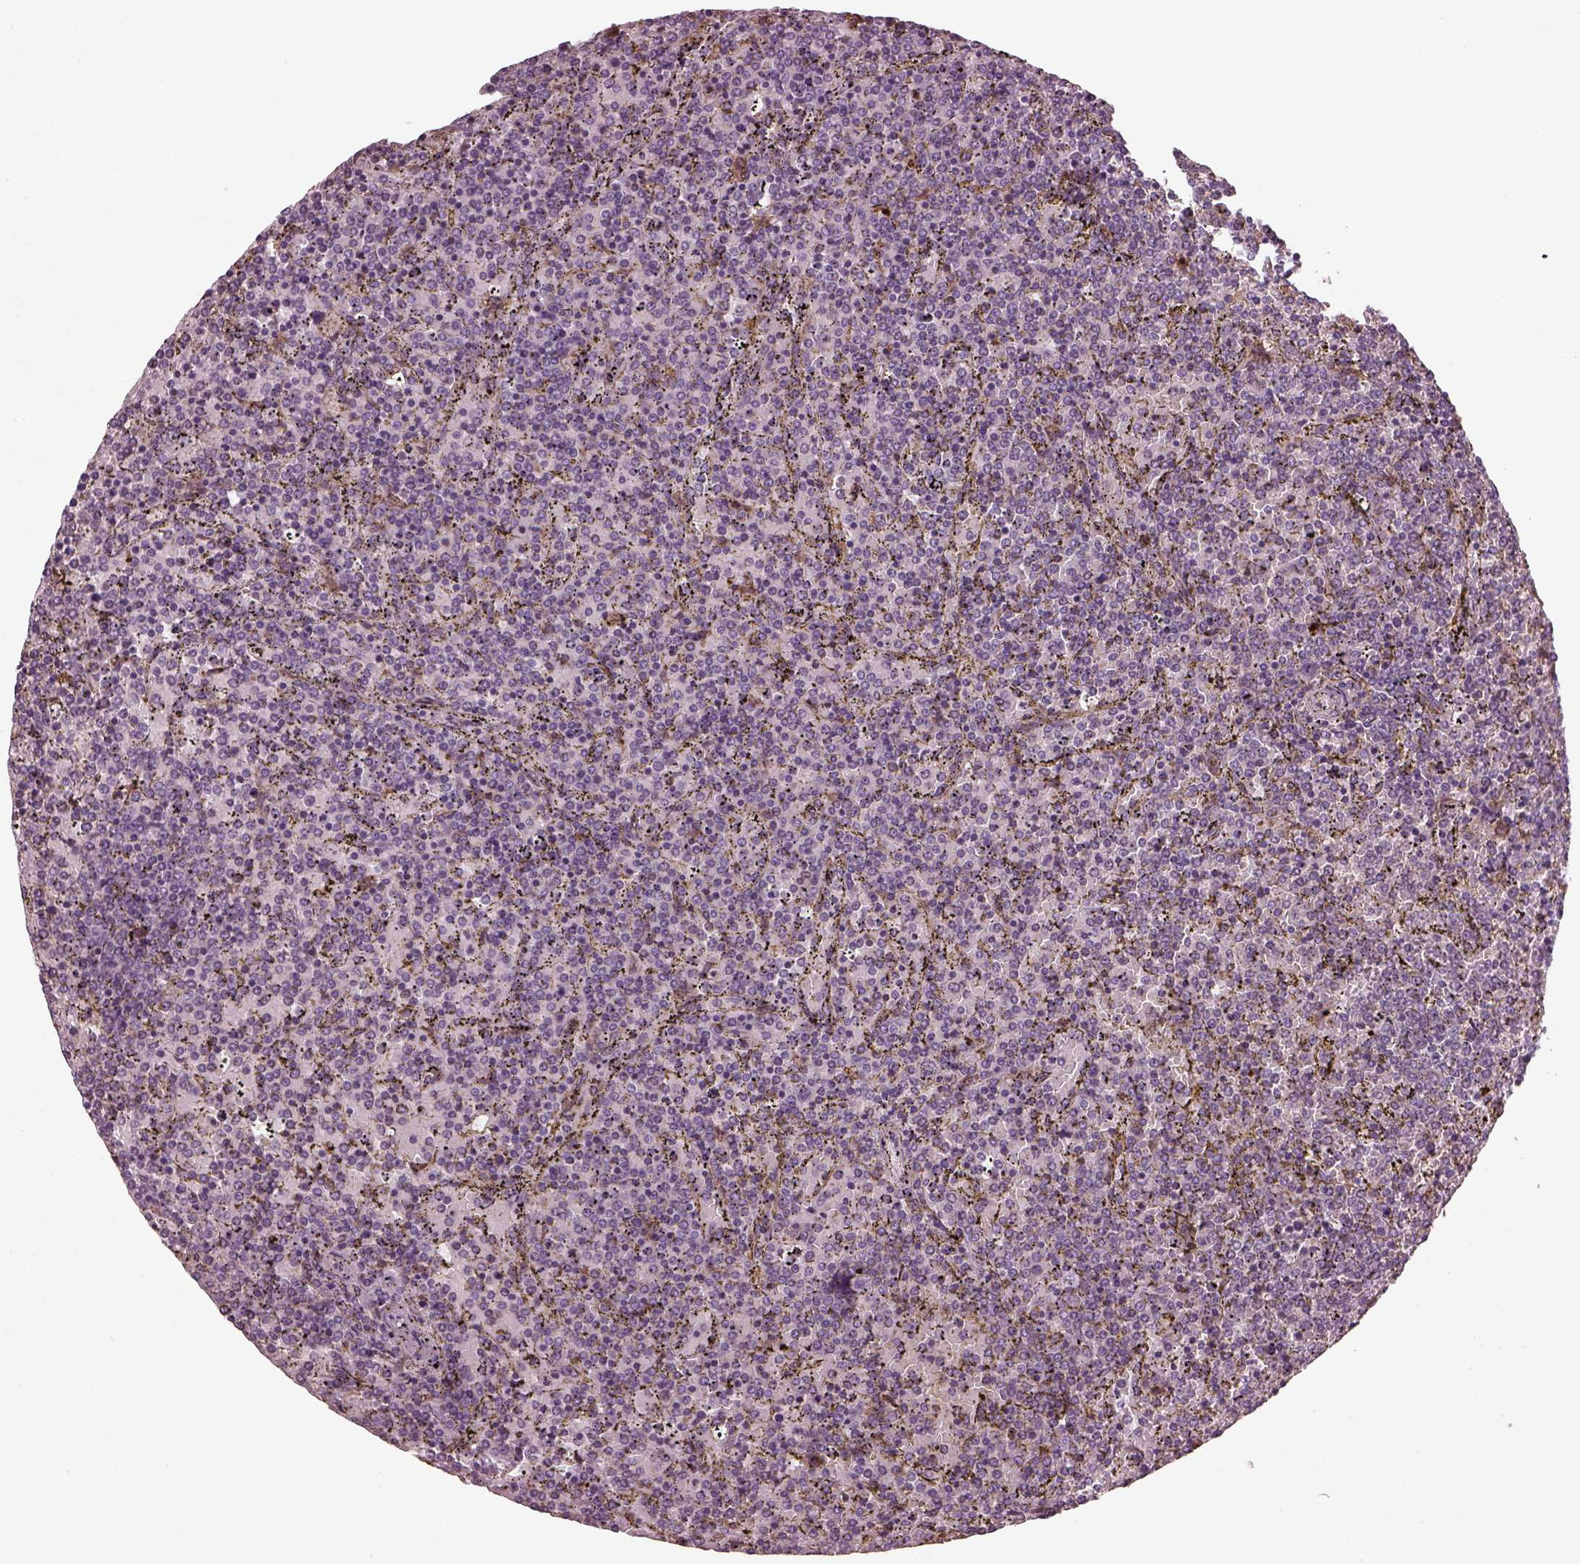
{"staining": {"intensity": "negative", "quantity": "none", "location": "none"}, "tissue": "lymphoma", "cell_type": "Tumor cells", "image_type": "cancer", "snomed": [{"axis": "morphology", "description": "Malignant lymphoma, non-Hodgkin's type, Low grade"}, {"axis": "topography", "description": "Spleen"}], "caption": "Photomicrograph shows no significant protein expression in tumor cells of malignant lymphoma, non-Hodgkin's type (low-grade).", "gene": "TMEM231", "patient": {"sex": "female", "age": 77}}